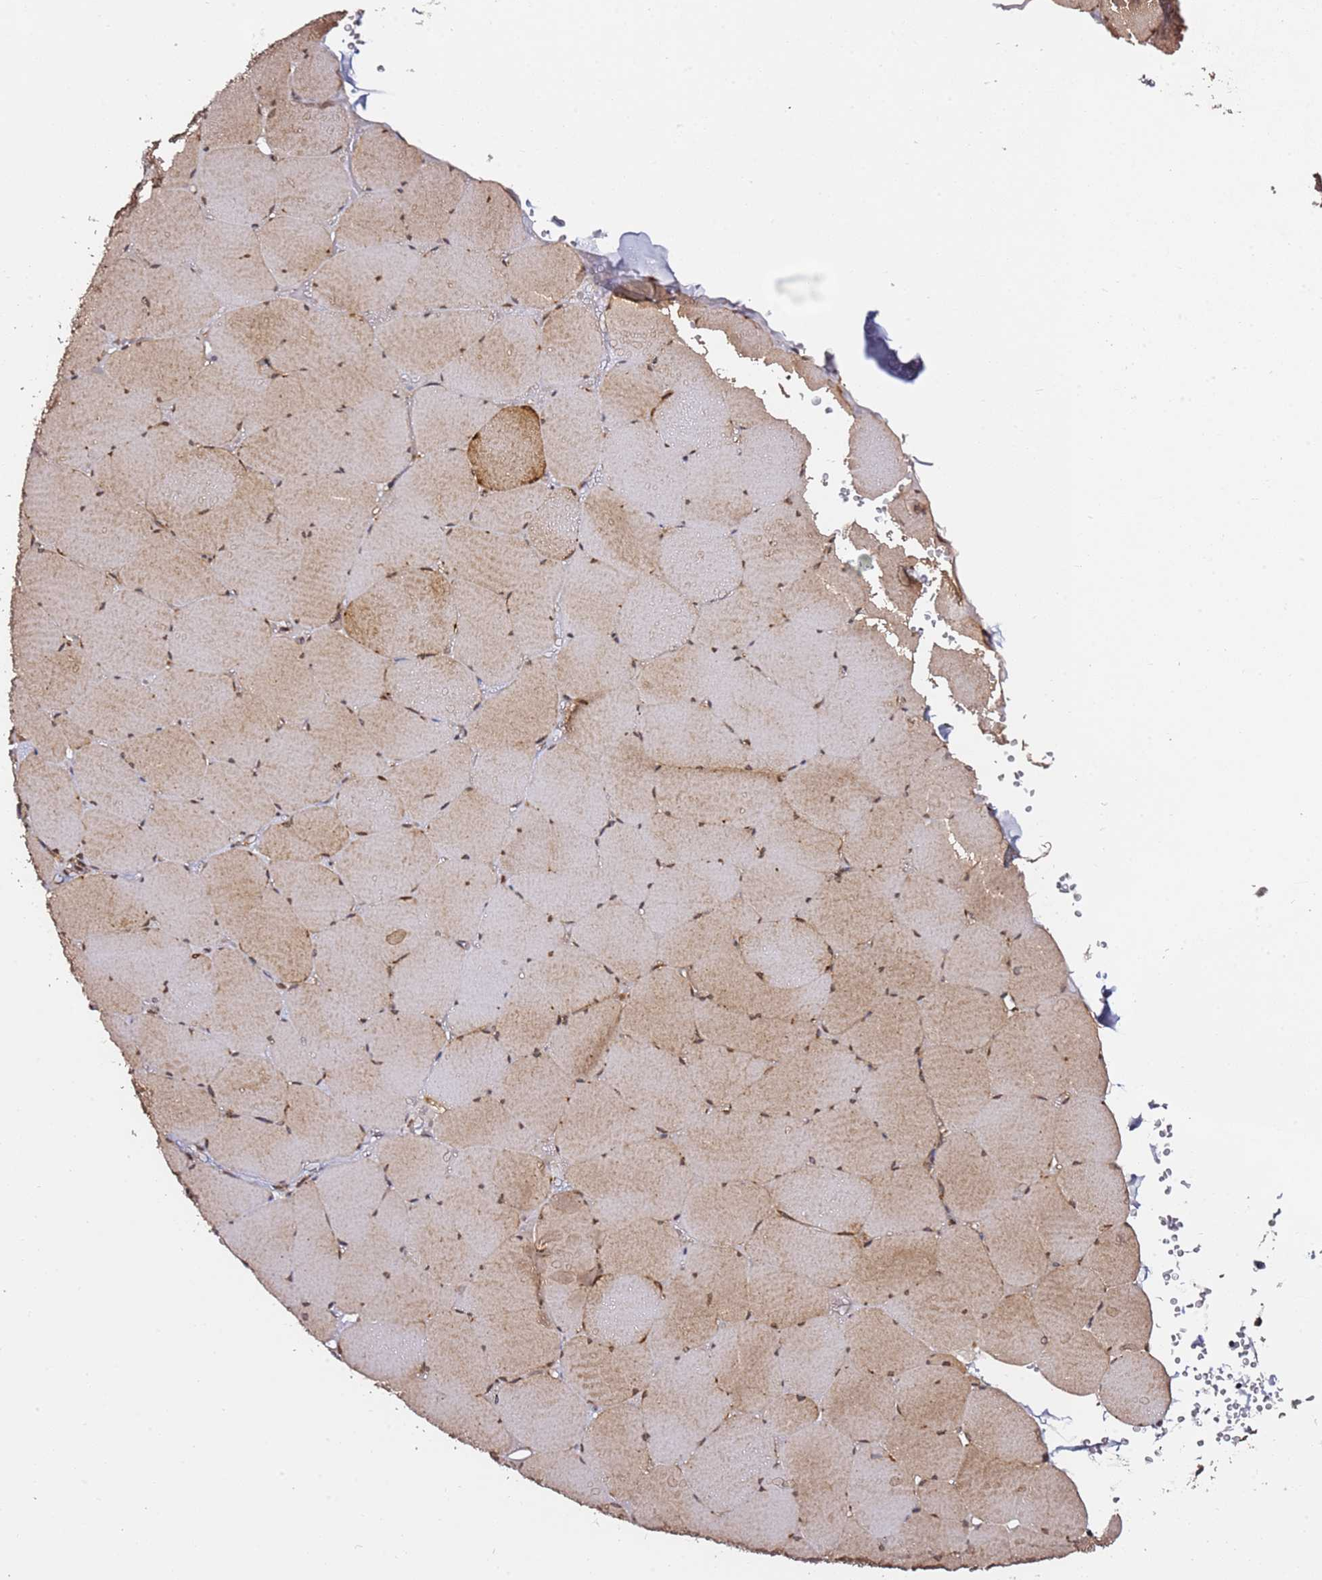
{"staining": {"intensity": "moderate", "quantity": "25%-75%", "location": "cytoplasmic/membranous"}, "tissue": "skeletal muscle", "cell_type": "Myocytes", "image_type": "normal", "snomed": [{"axis": "morphology", "description": "Normal tissue, NOS"}, {"axis": "topography", "description": "Skeletal muscle"}, {"axis": "topography", "description": "Head-Neck"}], "caption": "An immunohistochemistry micrograph of unremarkable tissue is shown. Protein staining in brown highlights moderate cytoplasmic/membranous positivity in skeletal muscle within myocytes.", "gene": "PRKAB2", "patient": {"sex": "male", "age": 66}}